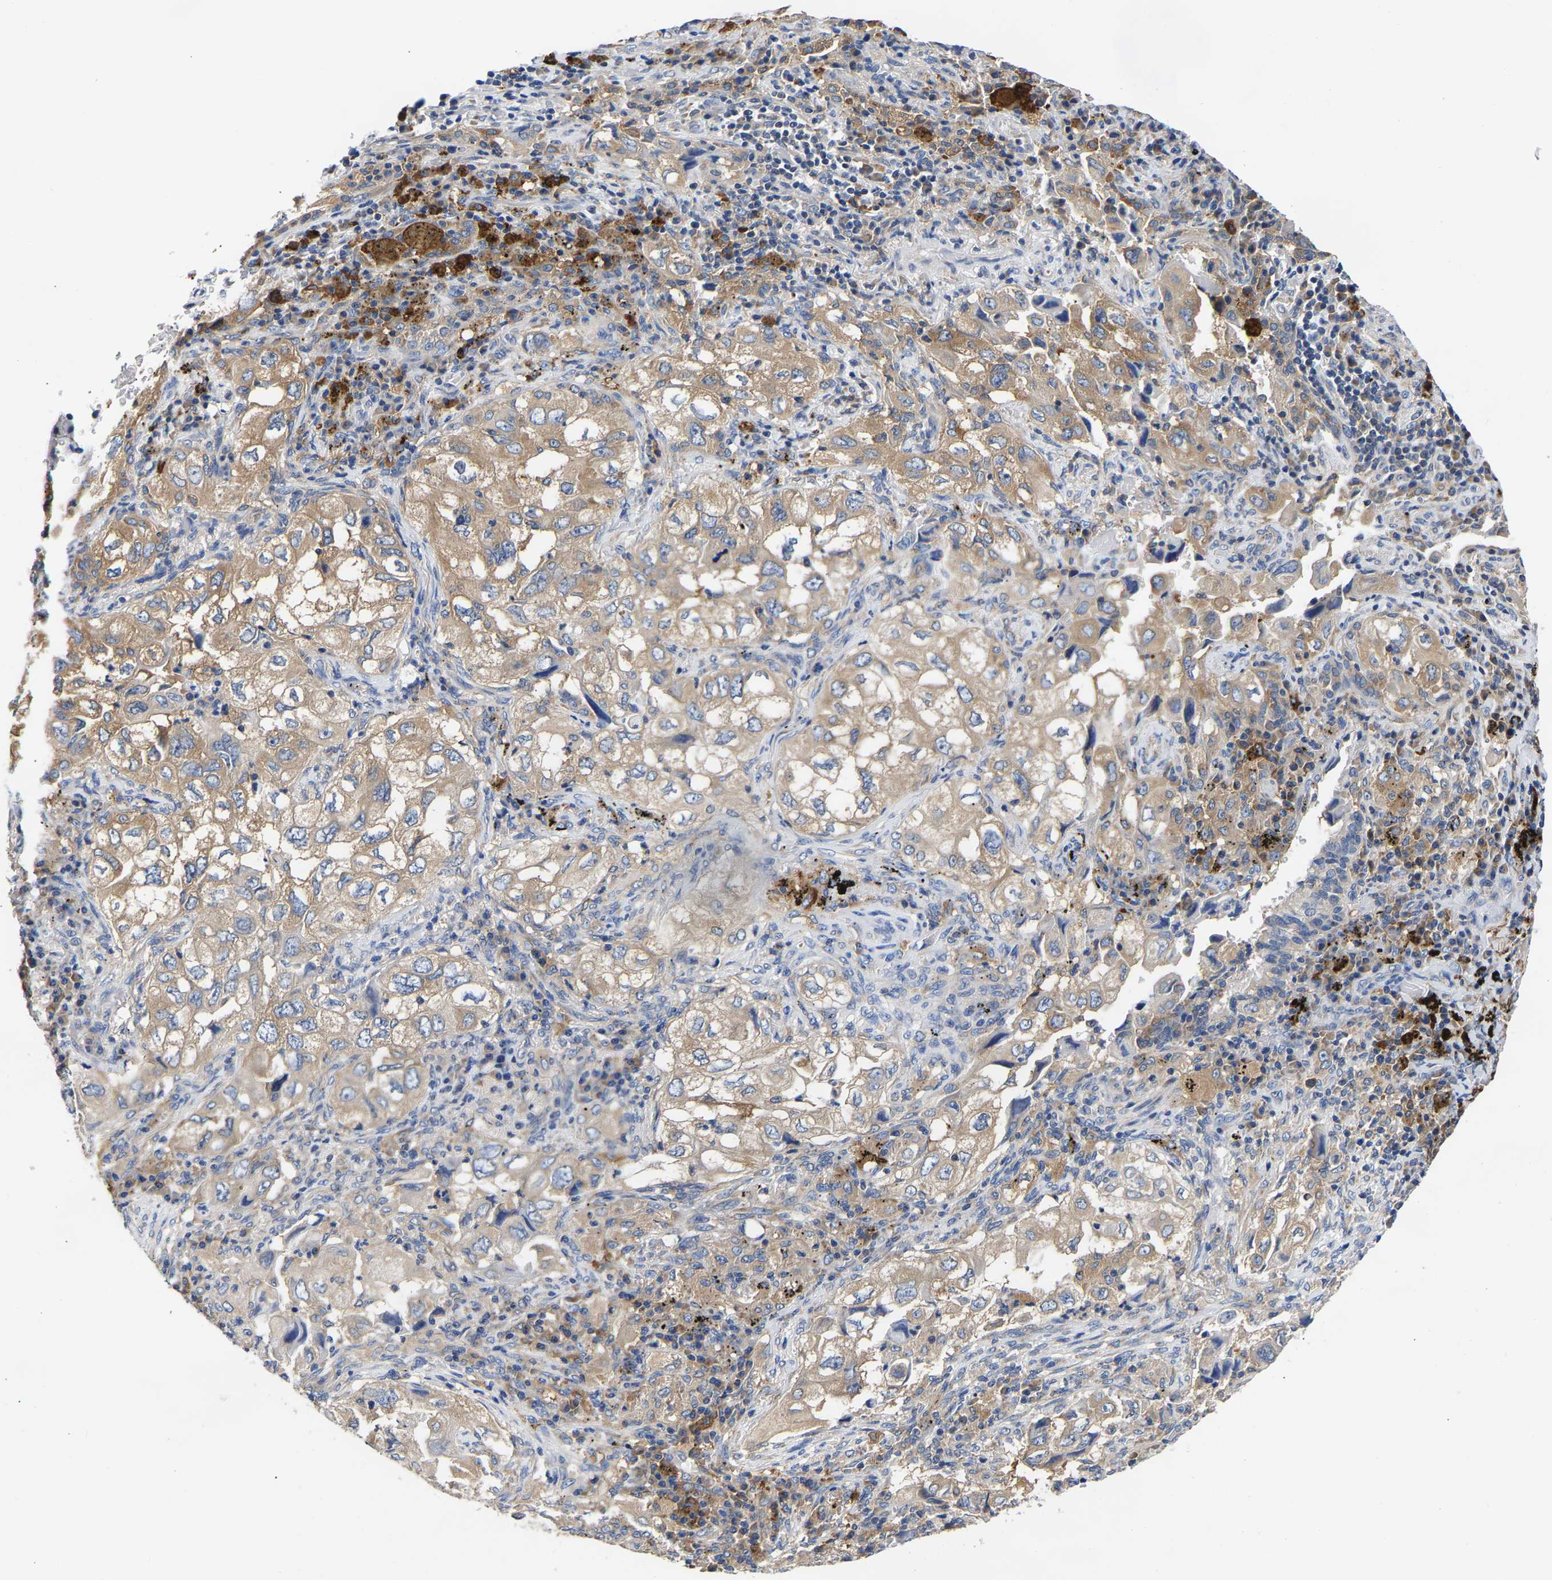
{"staining": {"intensity": "weak", "quantity": ">75%", "location": "cytoplasmic/membranous"}, "tissue": "lung cancer", "cell_type": "Tumor cells", "image_type": "cancer", "snomed": [{"axis": "morphology", "description": "Adenocarcinoma, NOS"}, {"axis": "topography", "description": "Lung"}], "caption": "Tumor cells demonstrate low levels of weak cytoplasmic/membranous staining in approximately >75% of cells in adenocarcinoma (lung).", "gene": "CCDC6", "patient": {"sex": "male", "age": 64}}